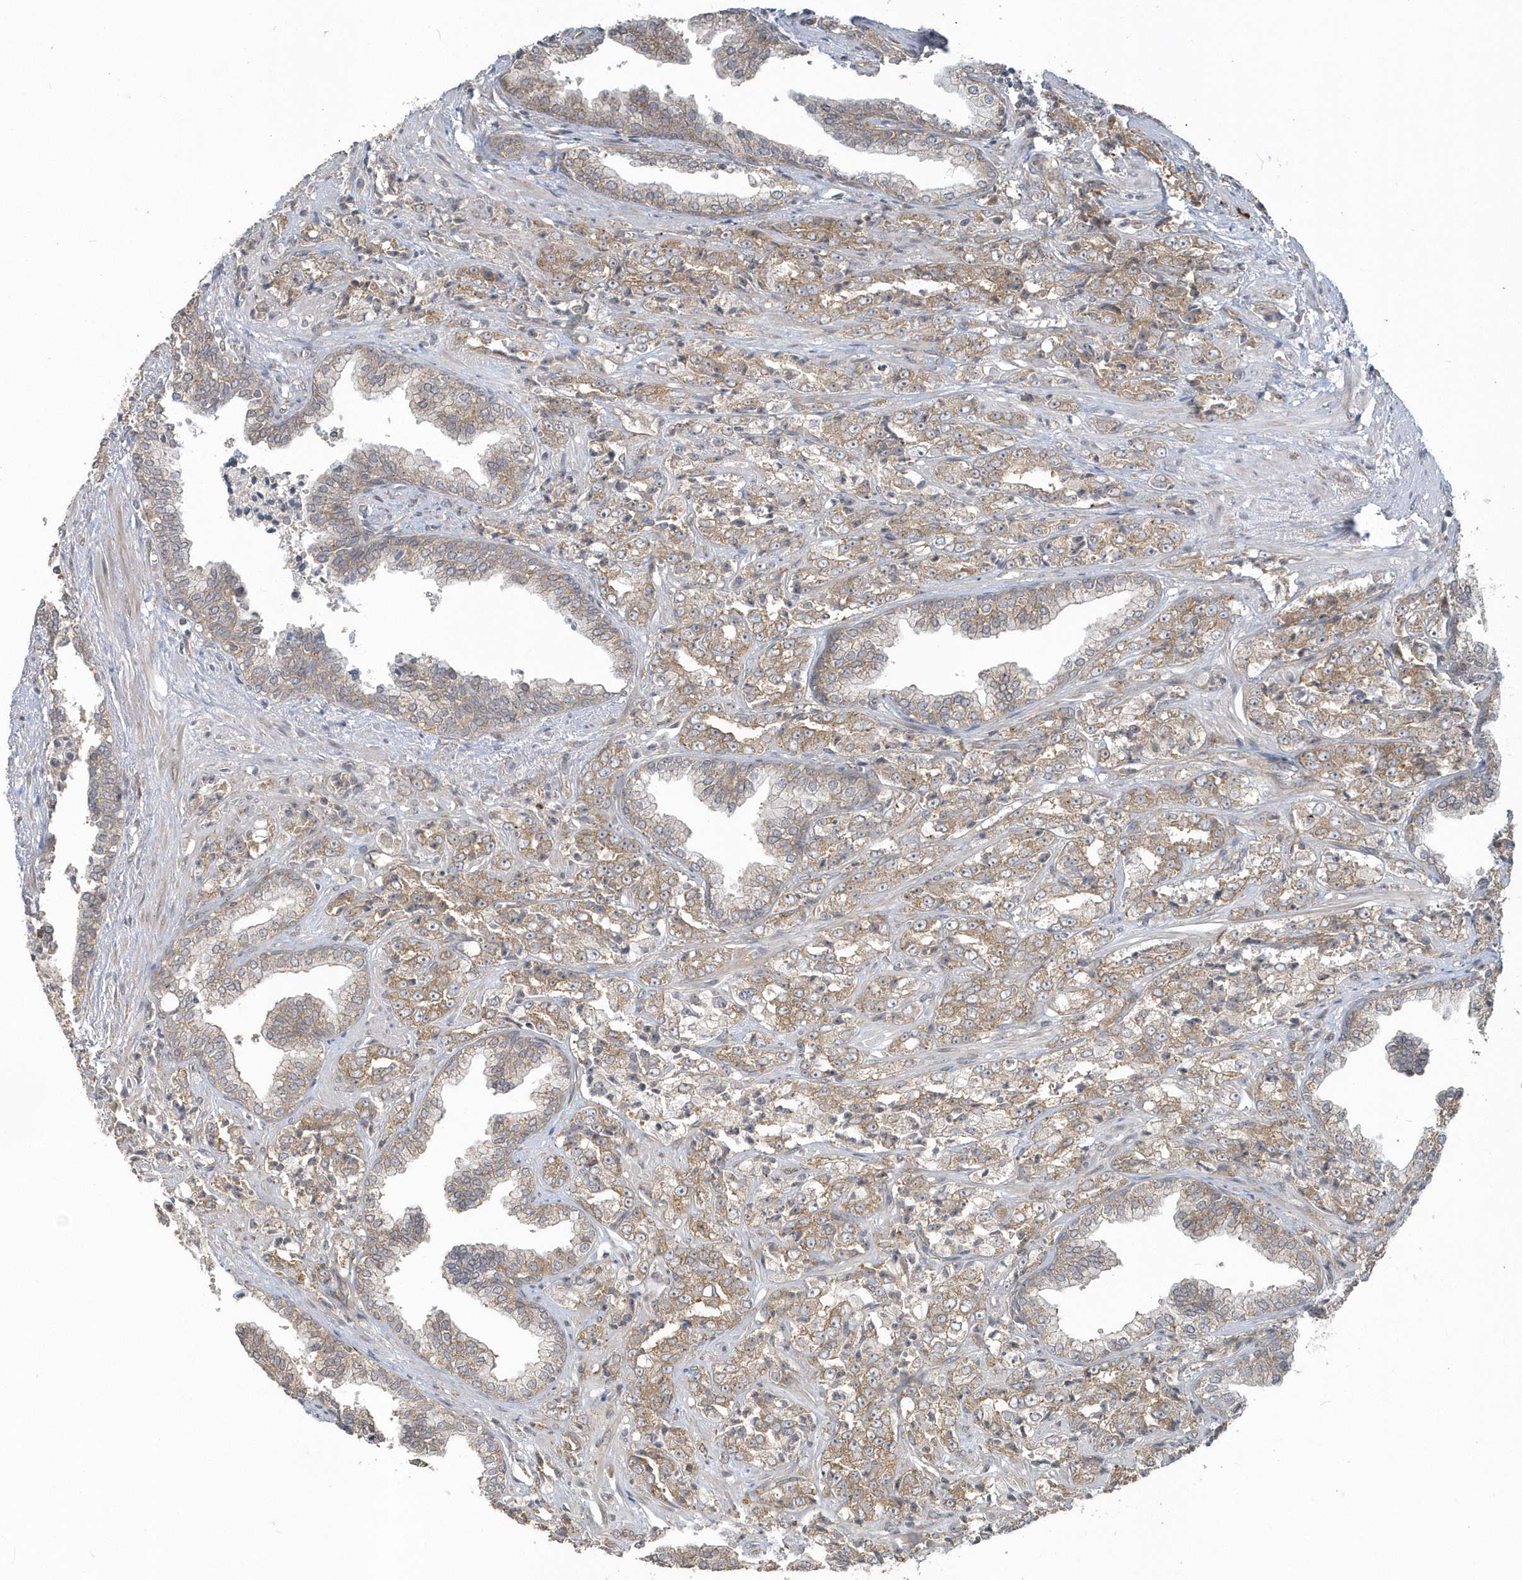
{"staining": {"intensity": "weak", "quantity": ">75%", "location": "cytoplasmic/membranous"}, "tissue": "prostate cancer", "cell_type": "Tumor cells", "image_type": "cancer", "snomed": [{"axis": "morphology", "description": "Adenocarcinoma, High grade"}, {"axis": "topography", "description": "Prostate"}], "caption": "Tumor cells exhibit low levels of weak cytoplasmic/membranous staining in approximately >75% of cells in human adenocarcinoma (high-grade) (prostate).", "gene": "STIM2", "patient": {"sex": "male", "age": 71}}